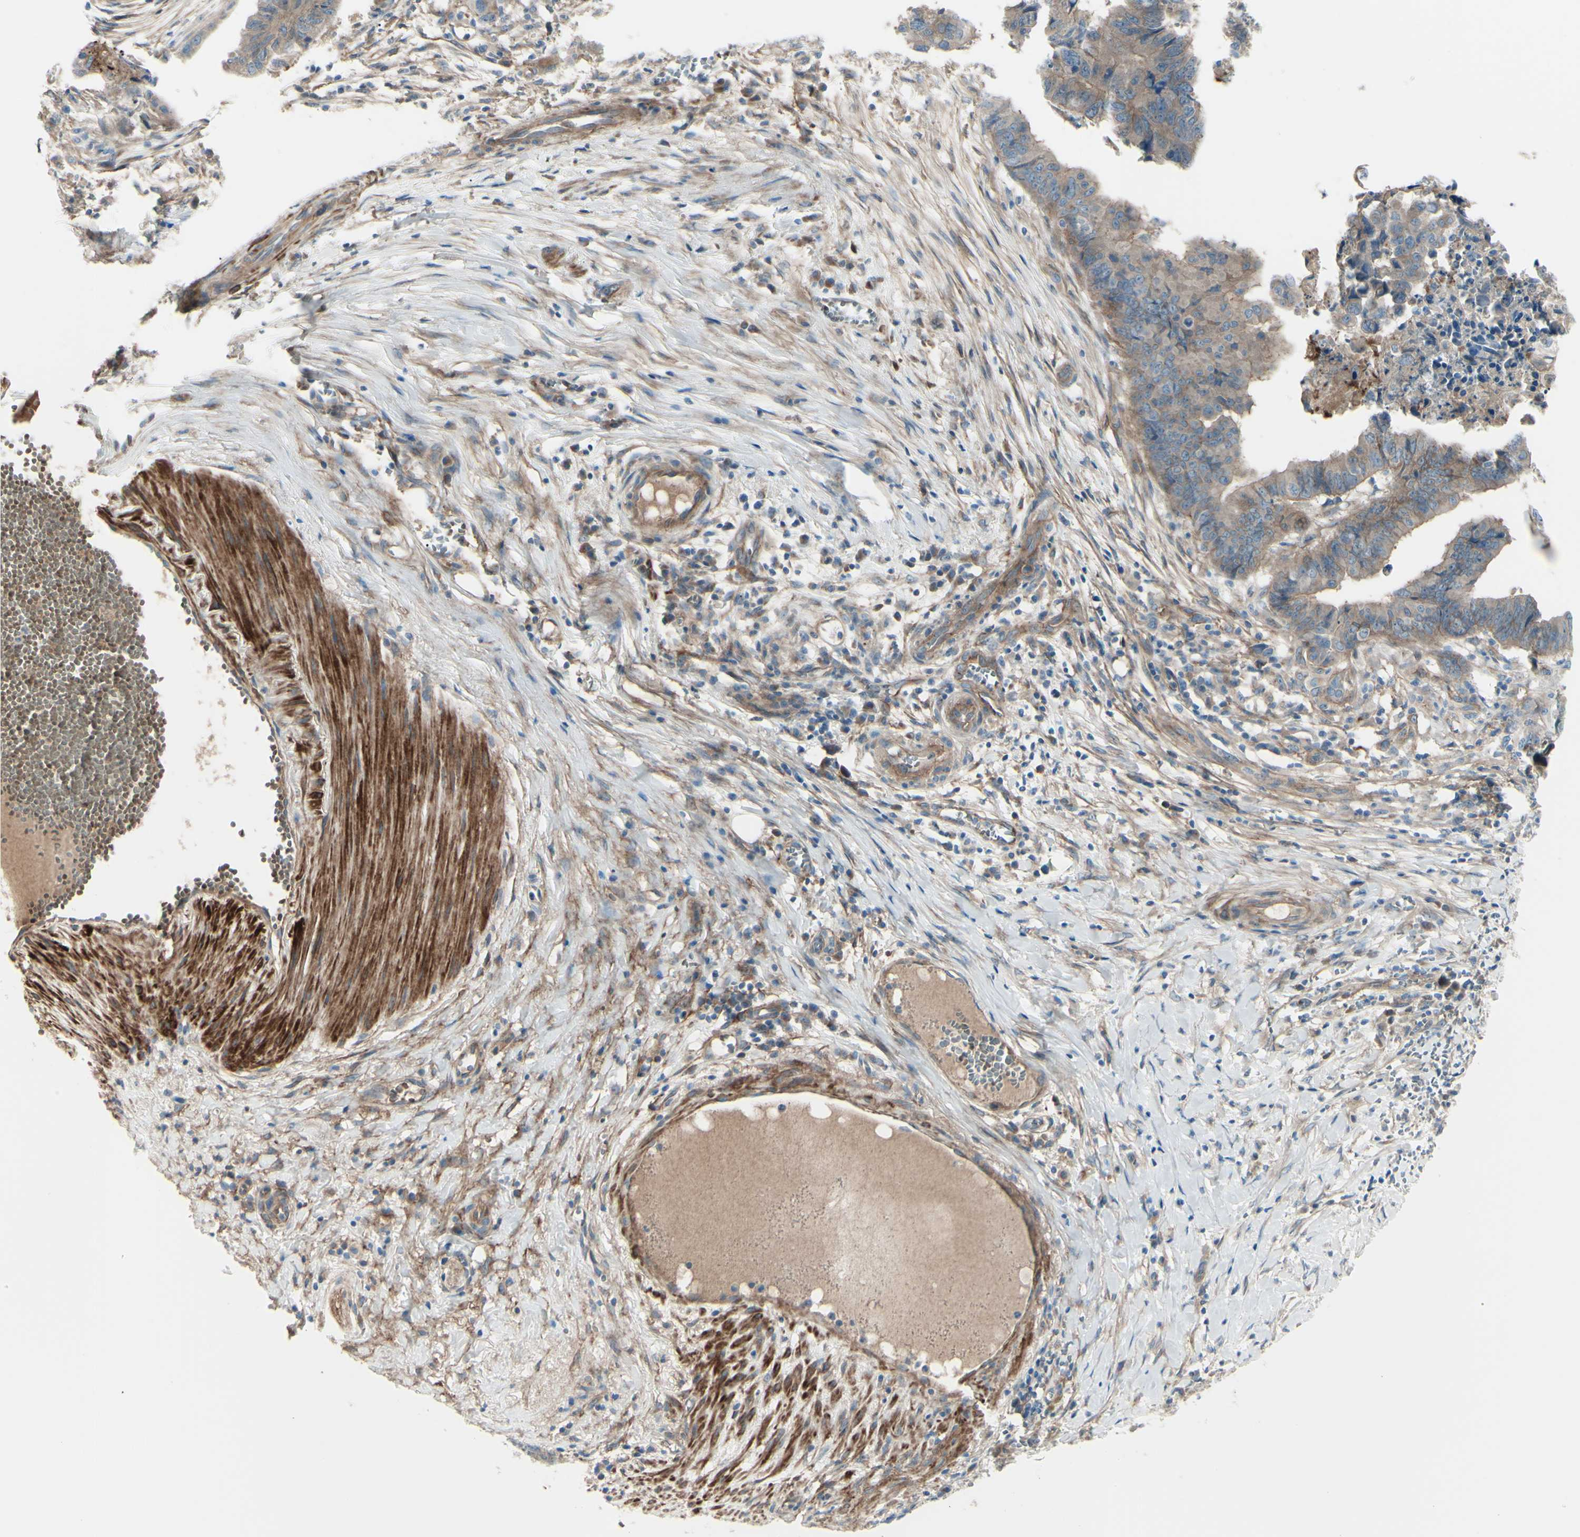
{"staining": {"intensity": "moderate", "quantity": ">75%", "location": "cytoplasmic/membranous"}, "tissue": "stomach cancer", "cell_type": "Tumor cells", "image_type": "cancer", "snomed": [{"axis": "morphology", "description": "Adenocarcinoma, NOS"}, {"axis": "topography", "description": "Stomach, lower"}], "caption": "Approximately >75% of tumor cells in stomach cancer (adenocarcinoma) reveal moderate cytoplasmic/membranous protein expression as visualized by brown immunohistochemical staining.", "gene": "PCDHGA2", "patient": {"sex": "male", "age": 77}}